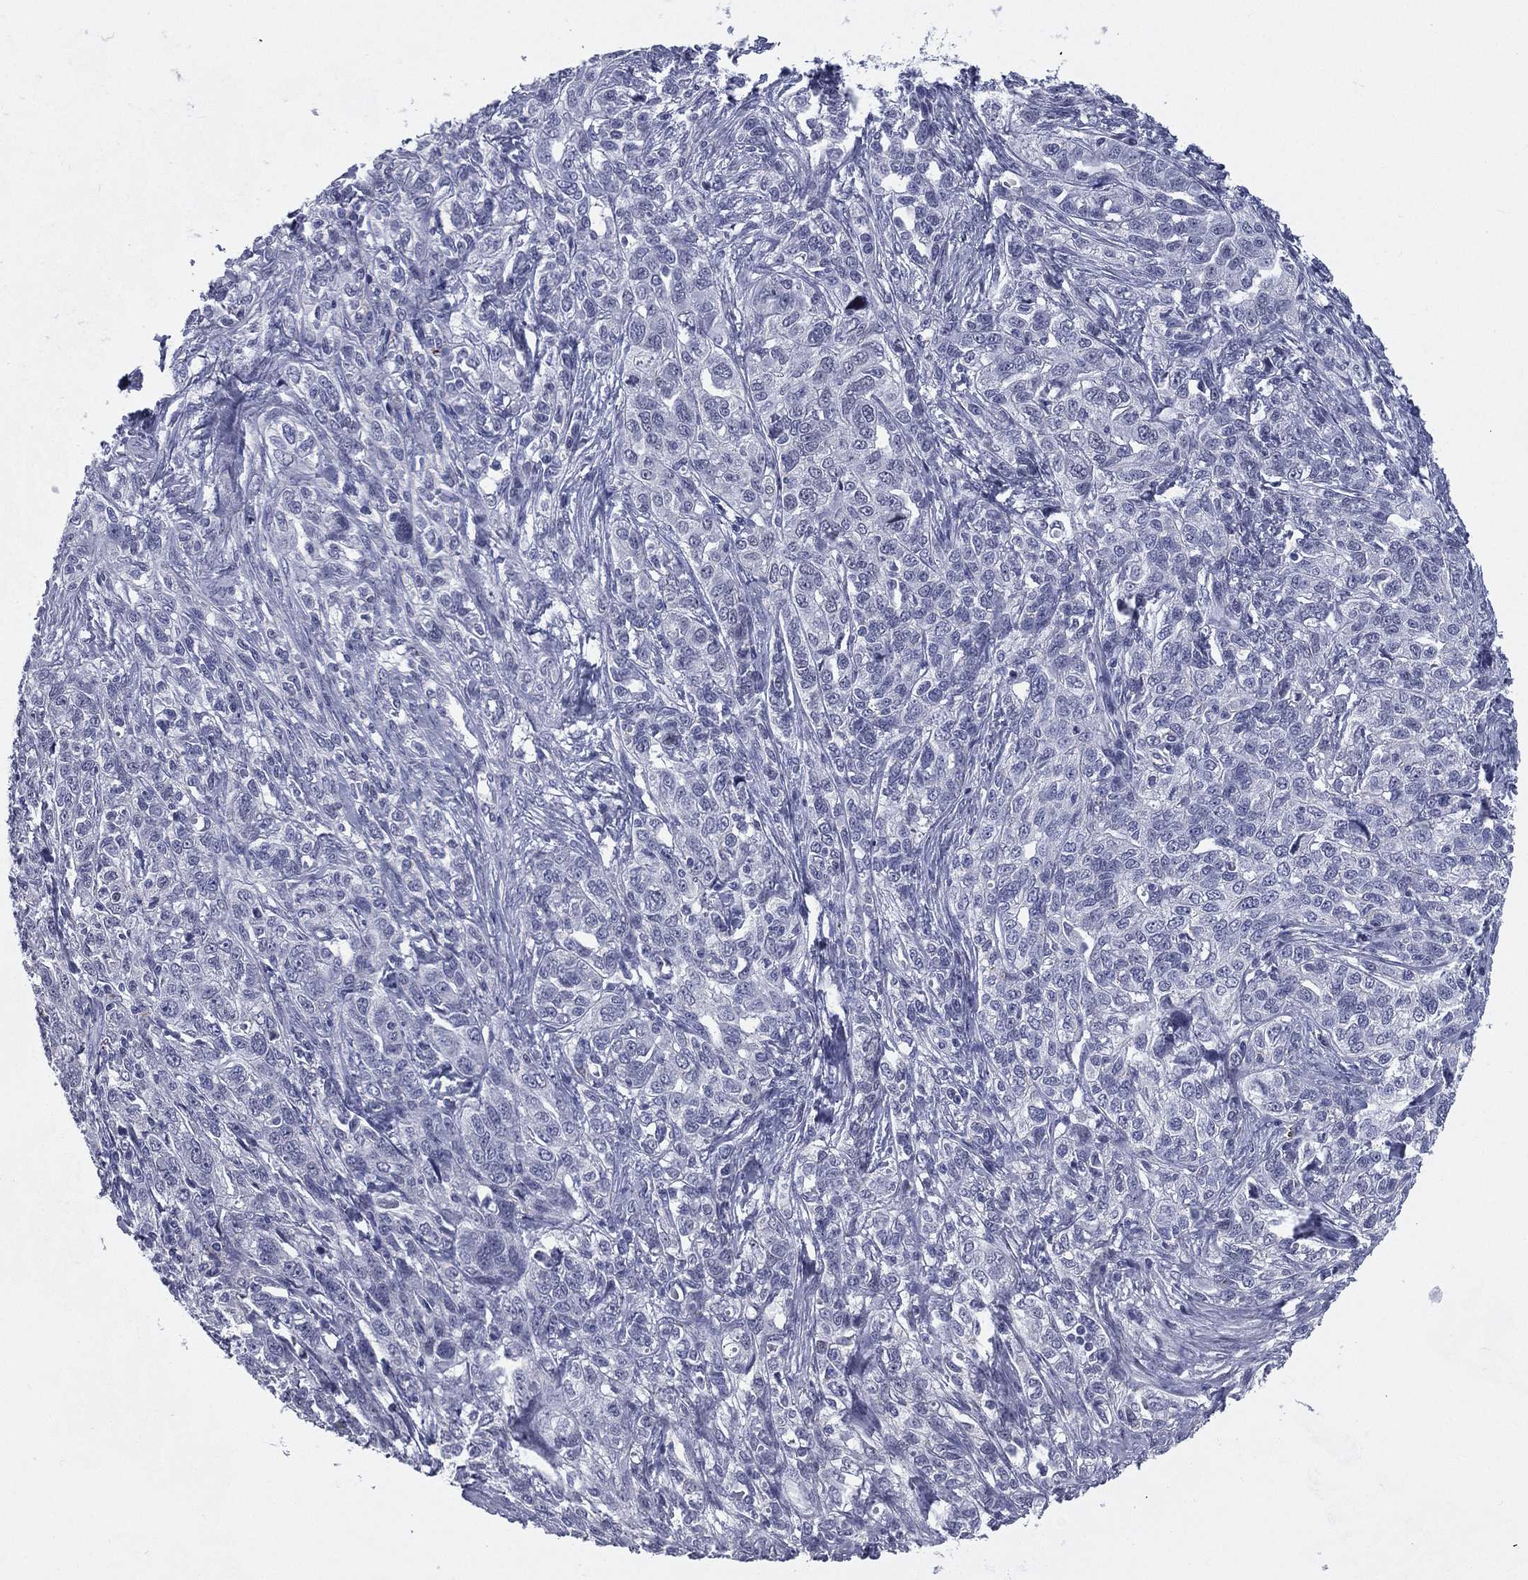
{"staining": {"intensity": "negative", "quantity": "none", "location": "none"}, "tissue": "ovarian cancer", "cell_type": "Tumor cells", "image_type": "cancer", "snomed": [{"axis": "morphology", "description": "Cystadenocarcinoma, serous, NOS"}, {"axis": "topography", "description": "Ovary"}], "caption": "Ovarian cancer was stained to show a protein in brown. There is no significant expression in tumor cells.", "gene": "HLA-DOA", "patient": {"sex": "female", "age": 71}}